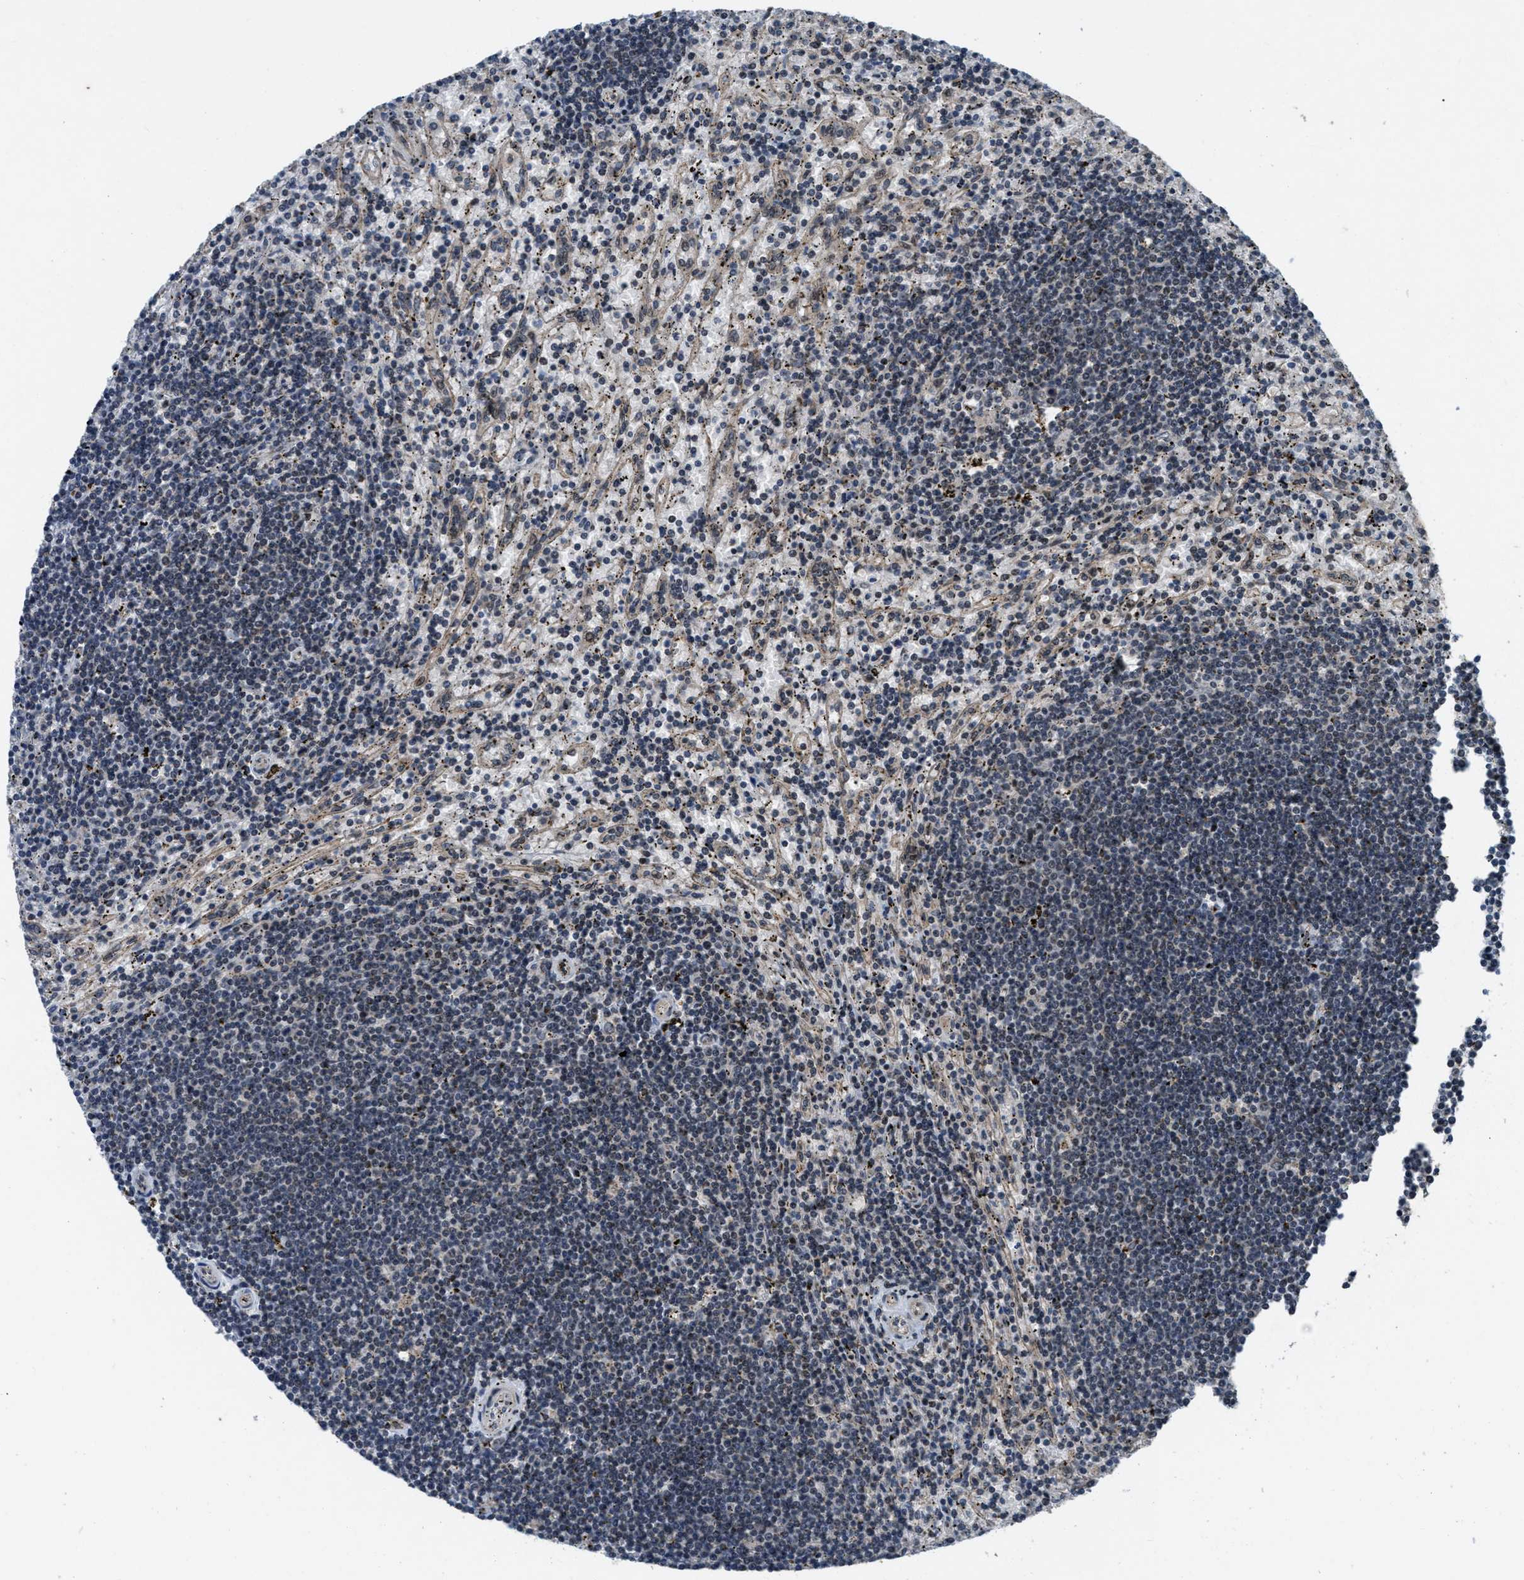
{"staining": {"intensity": "weak", "quantity": "<25%", "location": "nuclear"}, "tissue": "lymphoma", "cell_type": "Tumor cells", "image_type": "cancer", "snomed": [{"axis": "morphology", "description": "Malignant lymphoma, non-Hodgkin's type, Low grade"}, {"axis": "topography", "description": "Spleen"}], "caption": "DAB immunohistochemical staining of human low-grade malignant lymphoma, non-Hodgkin's type reveals no significant positivity in tumor cells. (DAB (3,3'-diaminobenzidine) immunohistochemistry visualized using brightfield microscopy, high magnification).", "gene": "ZNHIT1", "patient": {"sex": "male", "age": 76}}